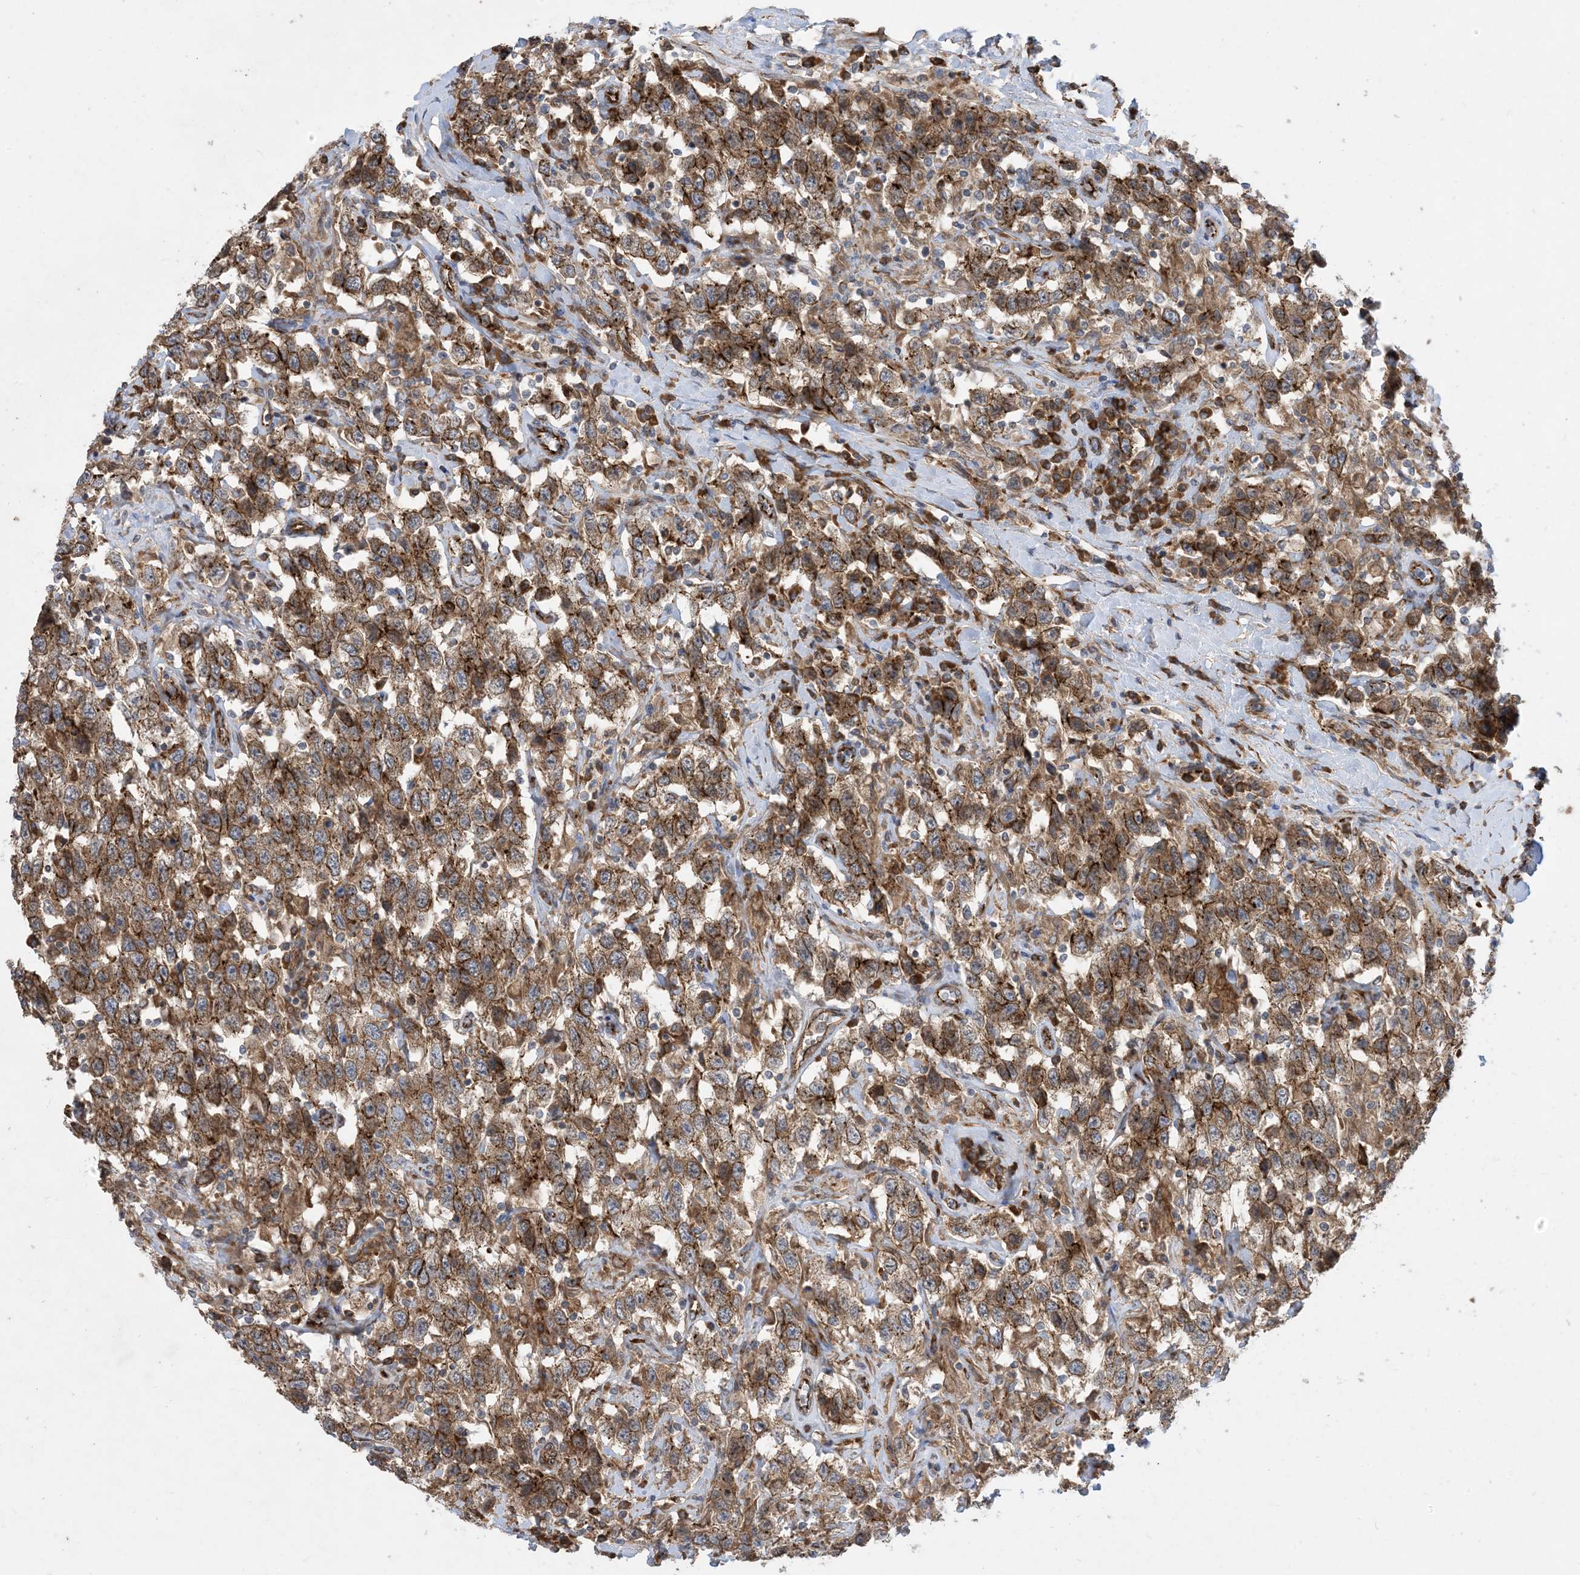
{"staining": {"intensity": "moderate", "quantity": ">75%", "location": "cytoplasmic/membranous"}, "tissue": "testis cancer", "cell_type": "Tumor cells", "image_type": "cancer", "snomed": [{"axis": "morphology", "description": "Seminoma, NOS"}, {"axis": "topography", "description": "Testis"}], "caption": "Seminoma (testis) stained with immunohistochemistry (IHC) shows moderate cytoplasmic/membranous expression in approximately >75% of tumor cells.", "gene": "OTOP1", "patient": {"sex": "male", "age": 41}}